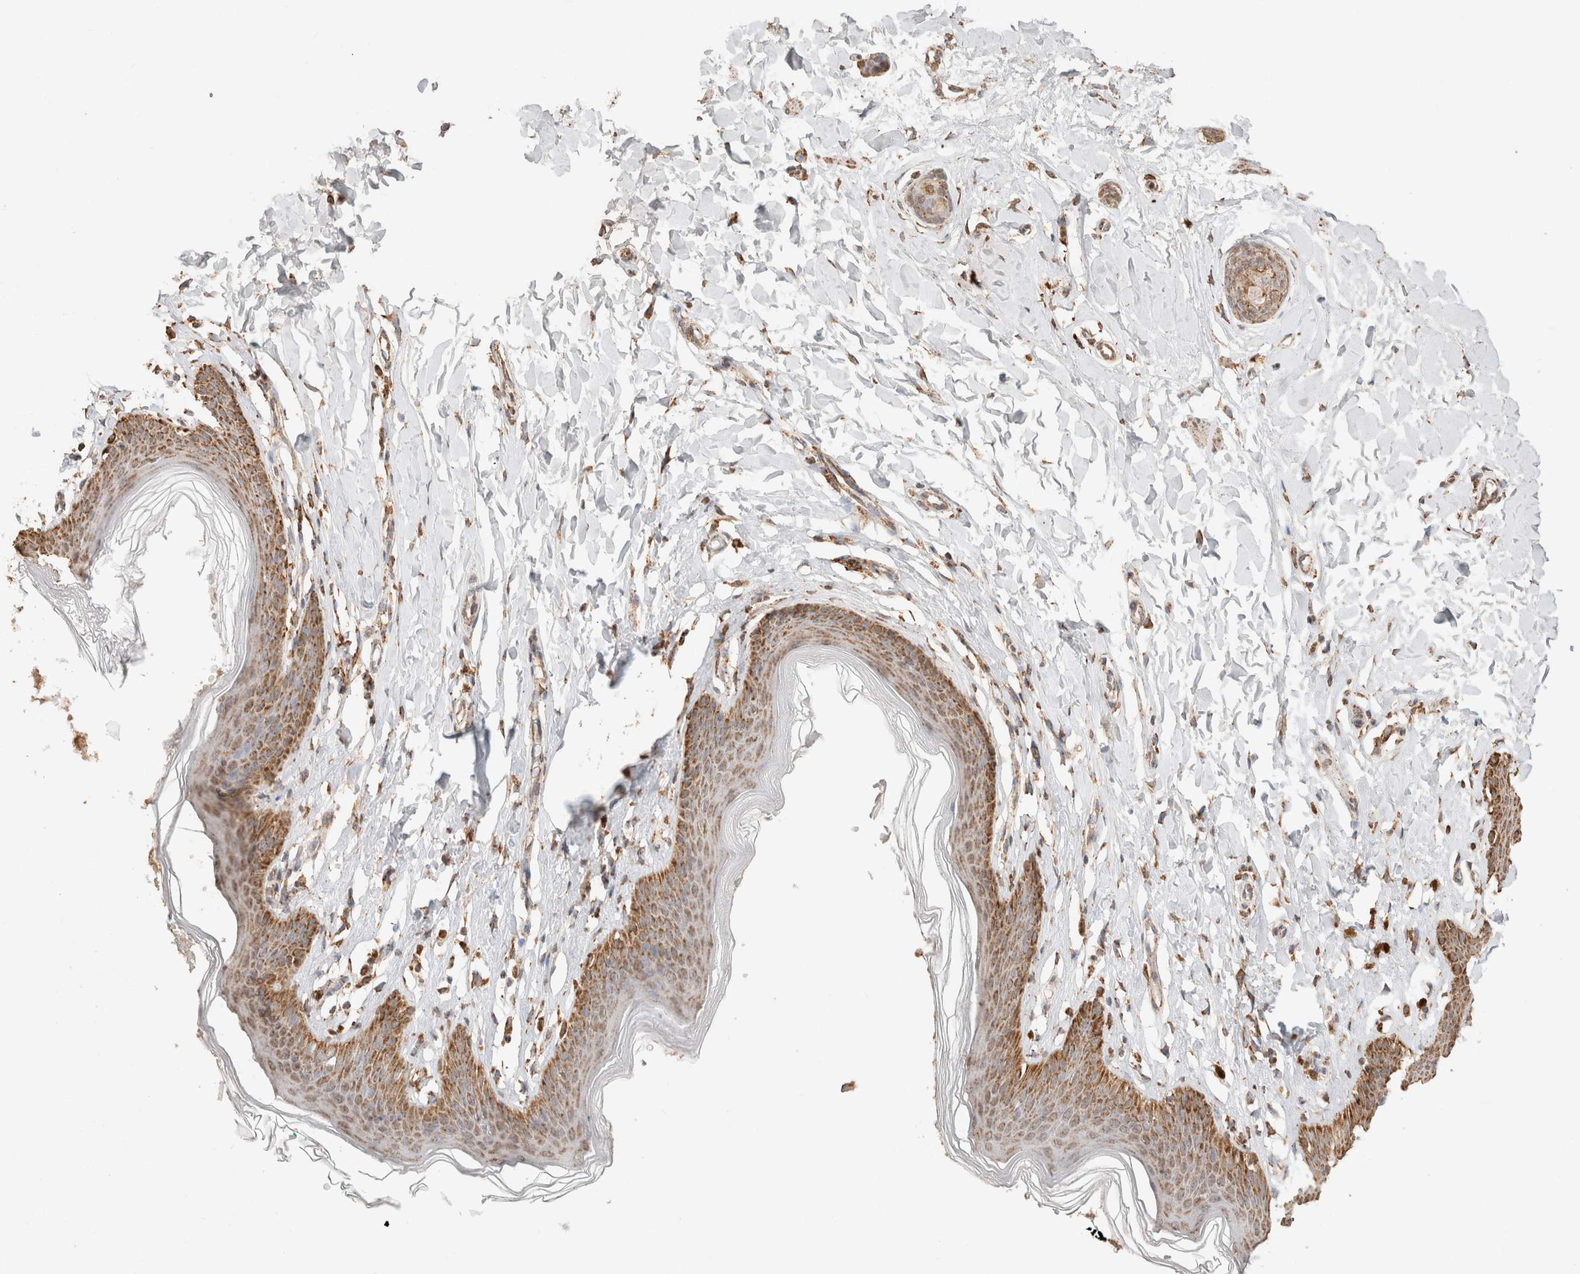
{"staining": {"intensity": "moderate", "quantity": ">75%", "location": "cytoplasmic/membranous"}, "tissue": "skin", "cell_type": "Epidermal cells", "image_type": "normal", "snomed": [{"axis": "morphology", "description": "Normal tissue, NOS"}, {"axis": "topography", "description": "Vulva"}], "caption": "Brown immunohistochemical staining in normal skin shows moderate cytoplasmic/membranous expression in about >75% of epidermal cells. Nuclei are stained in blue.", "gene": "SDC2", "patient": {"sex": "female", "age": 66}}